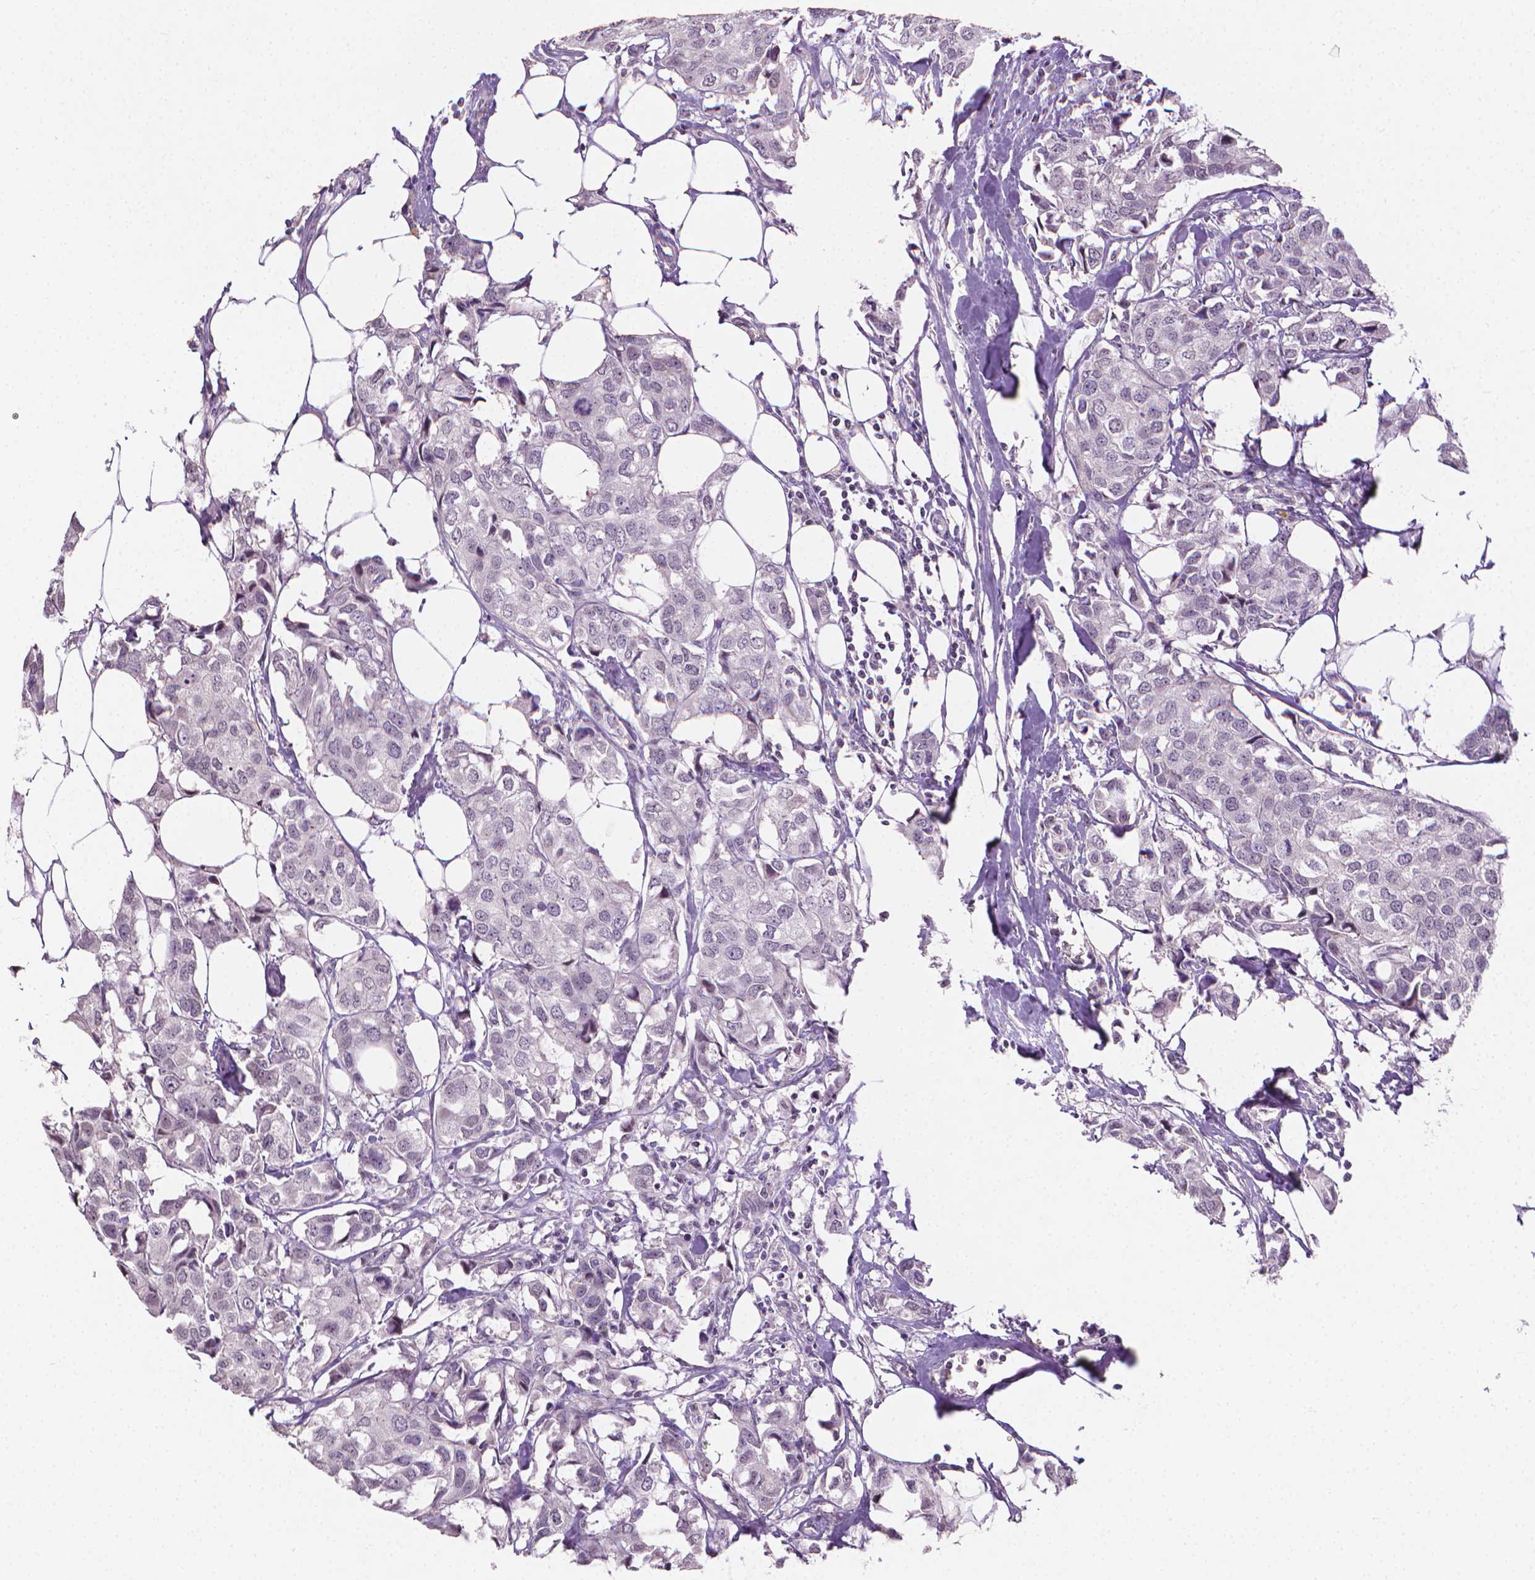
{"staining": {"intensity": "negative", "quantity": "none", "location": "none"}, "tissue": "breast cancer", "cell_type": "Tumor cells", "image_type": "cancer", "snomed": [{"axis": "morphology", "description": "Duct carcinoma"}, {"axis": "topography", "description": "Breast"}], "caption": "An immunohistochemistry image of breast infiltrating ductal carcinoma is shown. There is no staining in tumor cells of breast infiltrating ductal carcinoma.", "gene": "NCAN", "patient": {"sex": "female", "age": 80}}